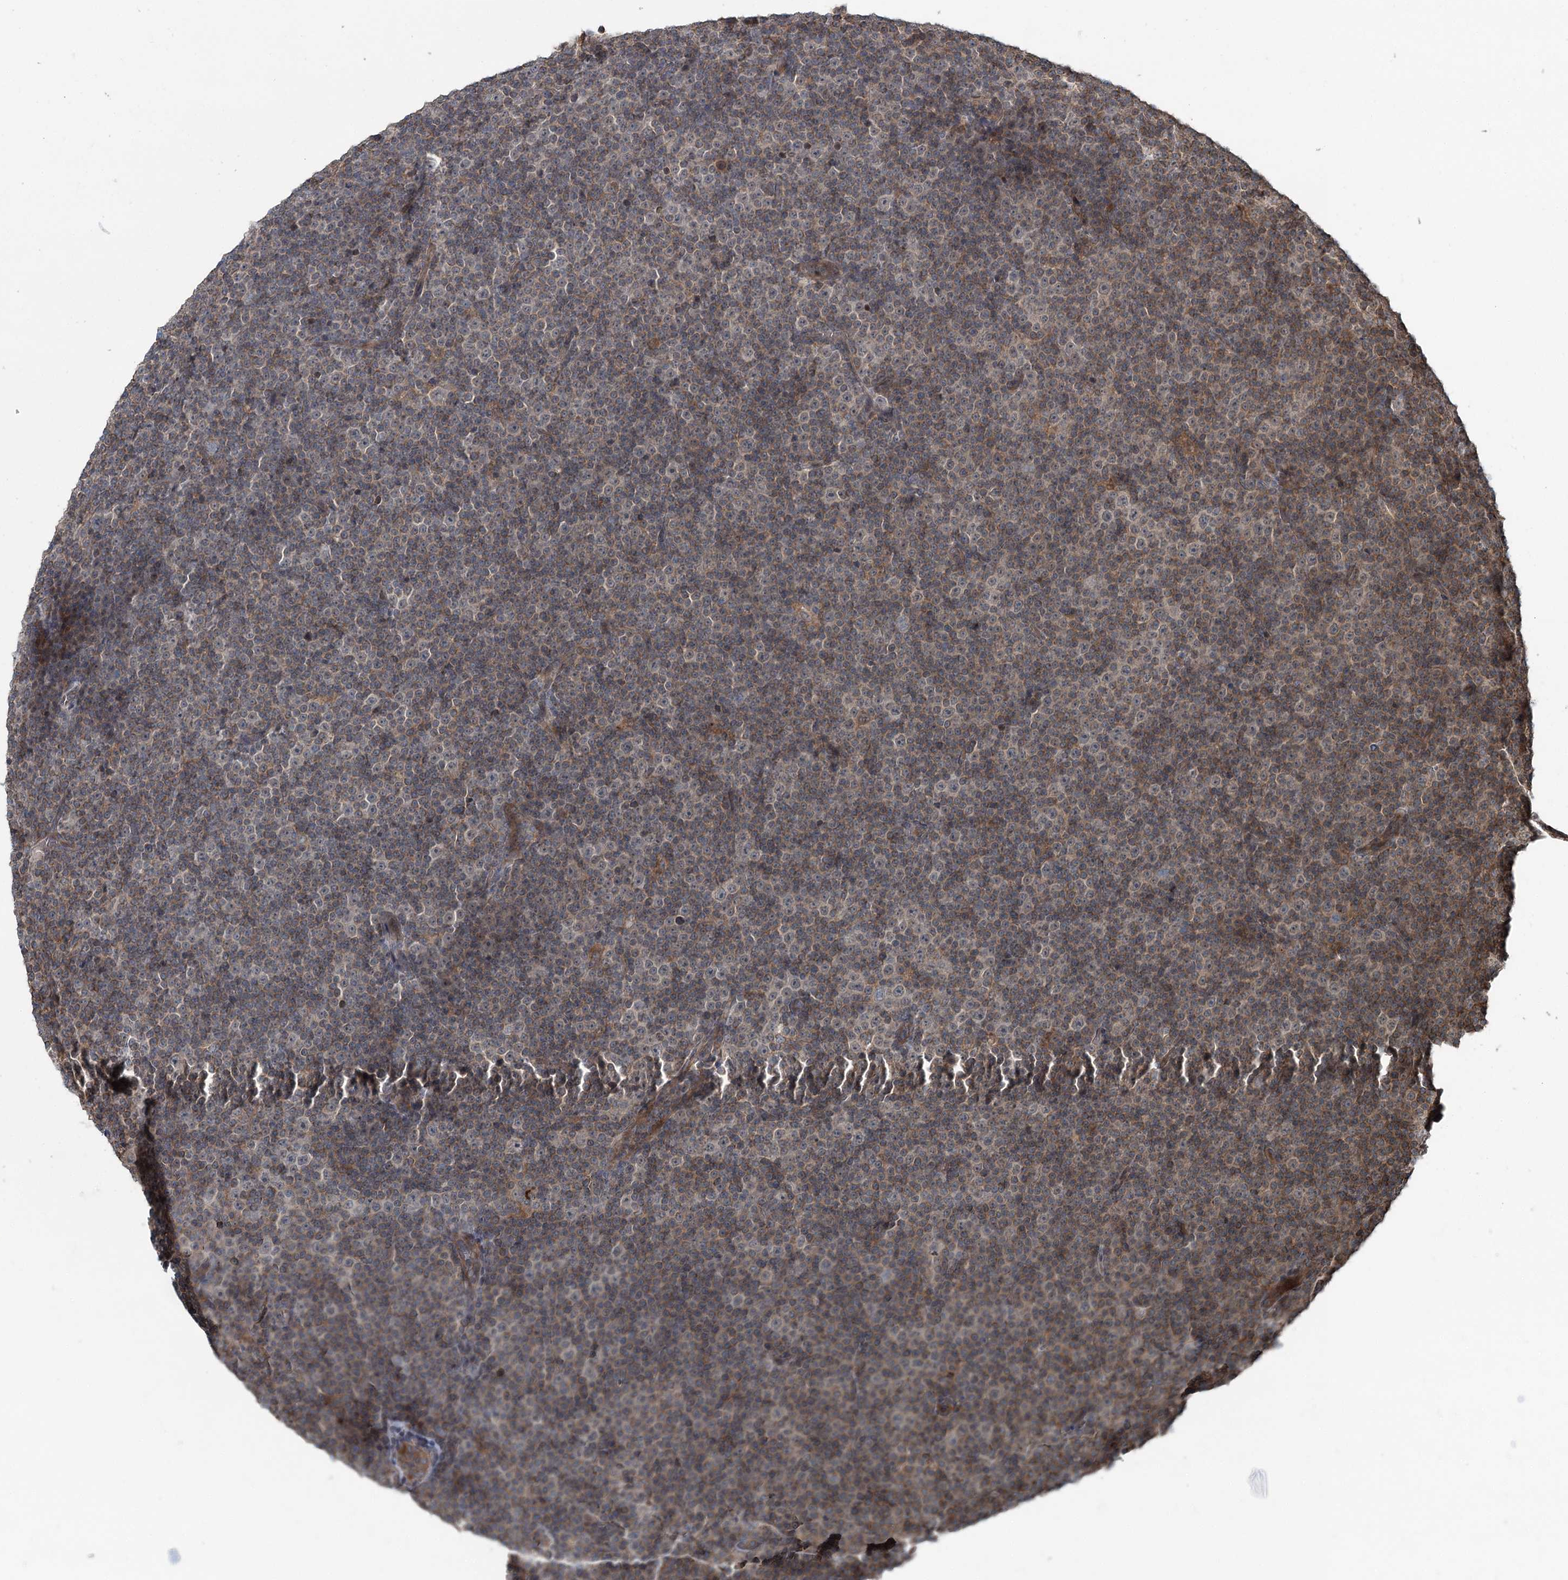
{"staining": {"intensity": "weak", "quantity": "25%-75%", "location": "cytoplasmic/membranous"}, "tissue": "lymphoma", "cell_type": "Tumor cells", "image_type": "cancer", "snomed": [{"axis": "morphology", "description": "Malignant lymphoma, non-Hodgkin's type, Low grade"}, {"axis": "topography", "description": "Lymph node"}], "caption": "This is a micrograph of immunohistochemistry staining of low-grade malignant lymphoma, non-Hodgkin's type, which shows weak expression in the cytoplasmic/membranous of tumor cells.", "gene": "SKIC3", "patient": {"sex": "female", "age": 67}}